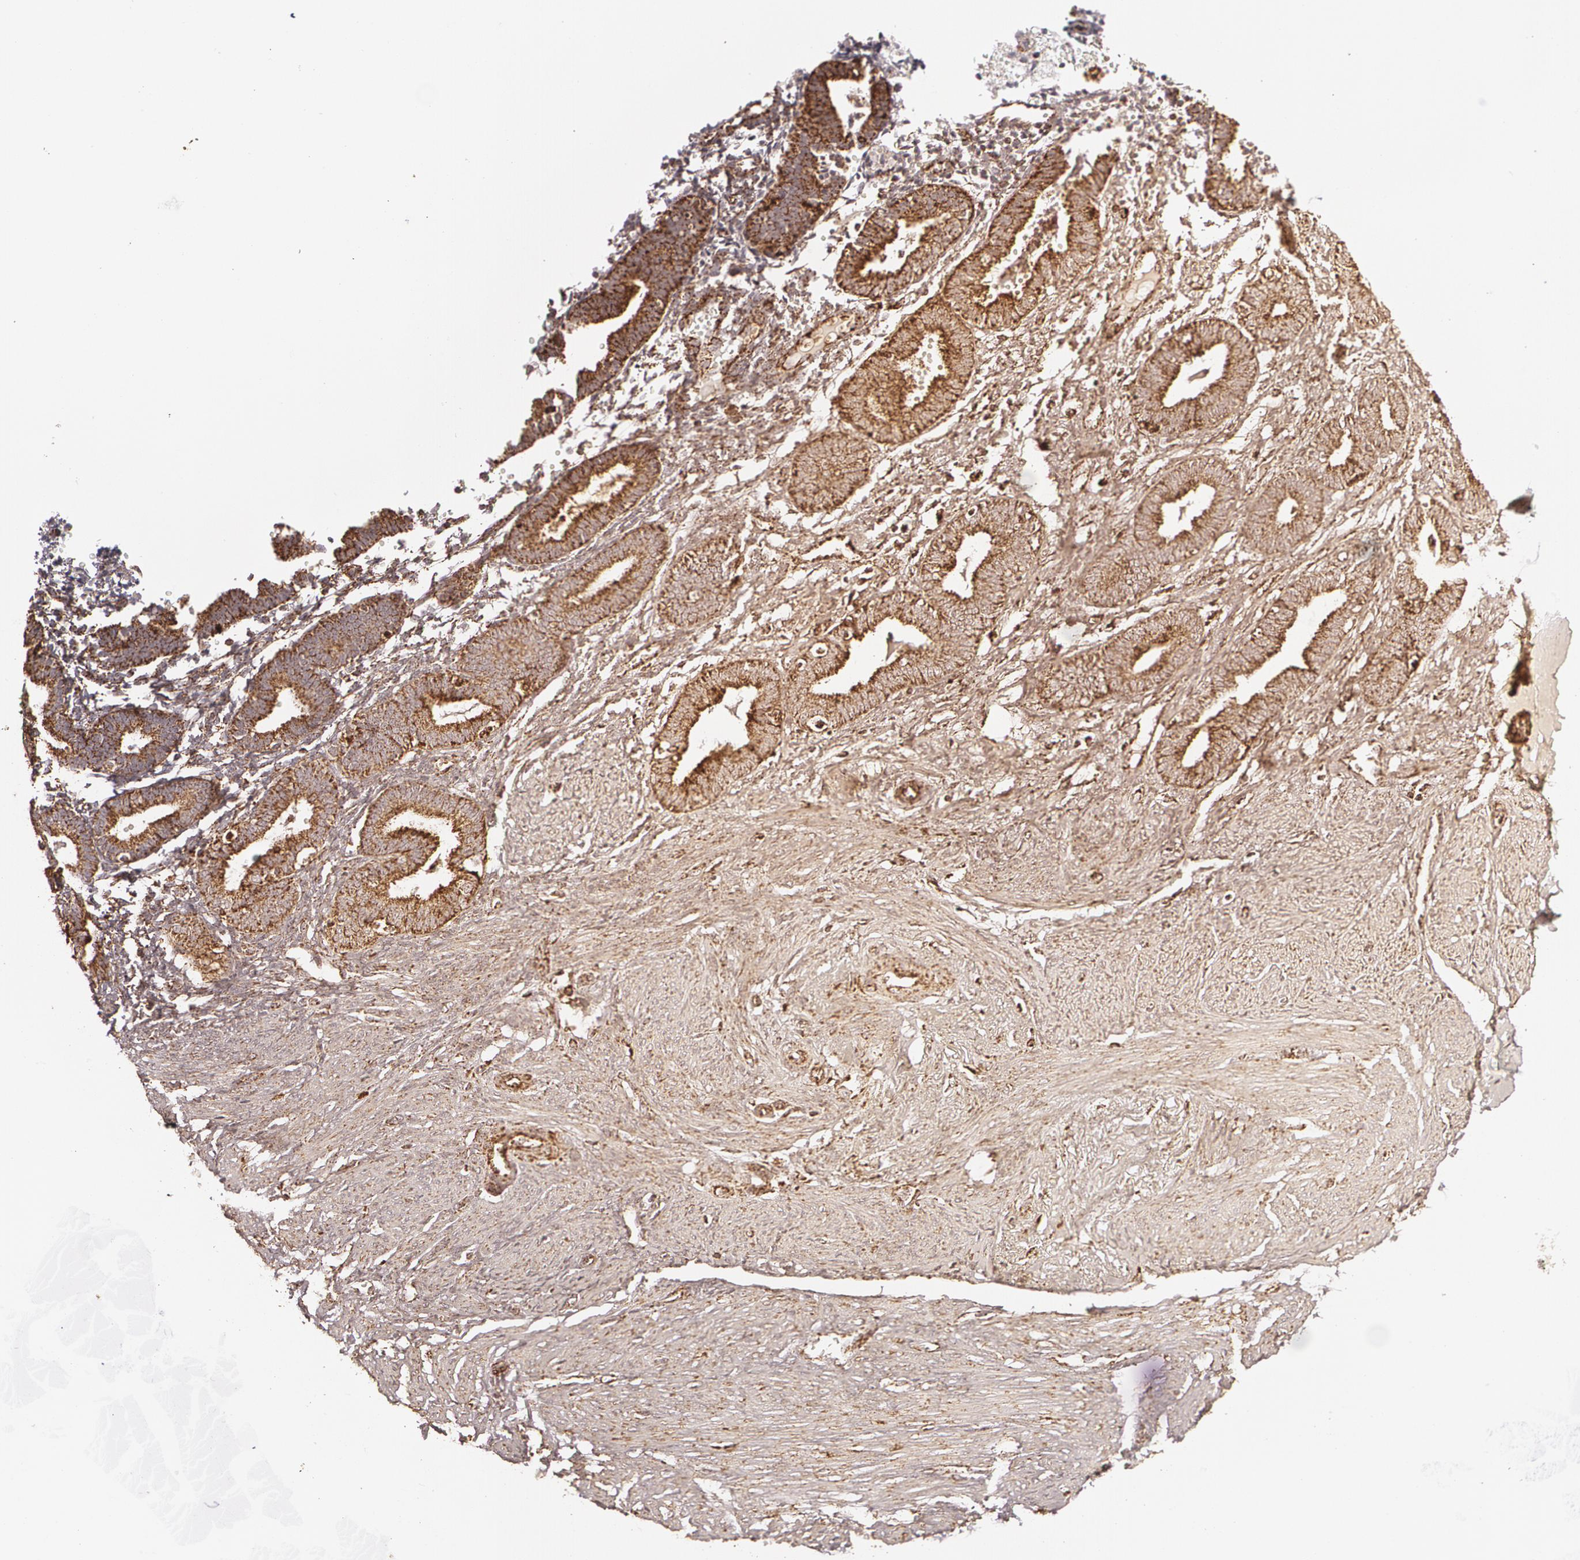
{"staining": {"intensity": "weak", "quantity": "<25%", "location": "cytoplasmic/membranous"}, "tissue": "endometrium", "cell_type": "Cells in endometrial stroma", "image_type": "normal", "snomed": [{"axis": "morphology", "description": "Normal tissue, NOS"}, {"axis": "topography", "description": "Endometrium"}], "caption": "The immunohistochemistry (IHC) micrograph has no significant staining in cells in endometrial stroma of endometrium.", "gene": "HSPD1", "patient": {"sex": "female", "age": 61}}